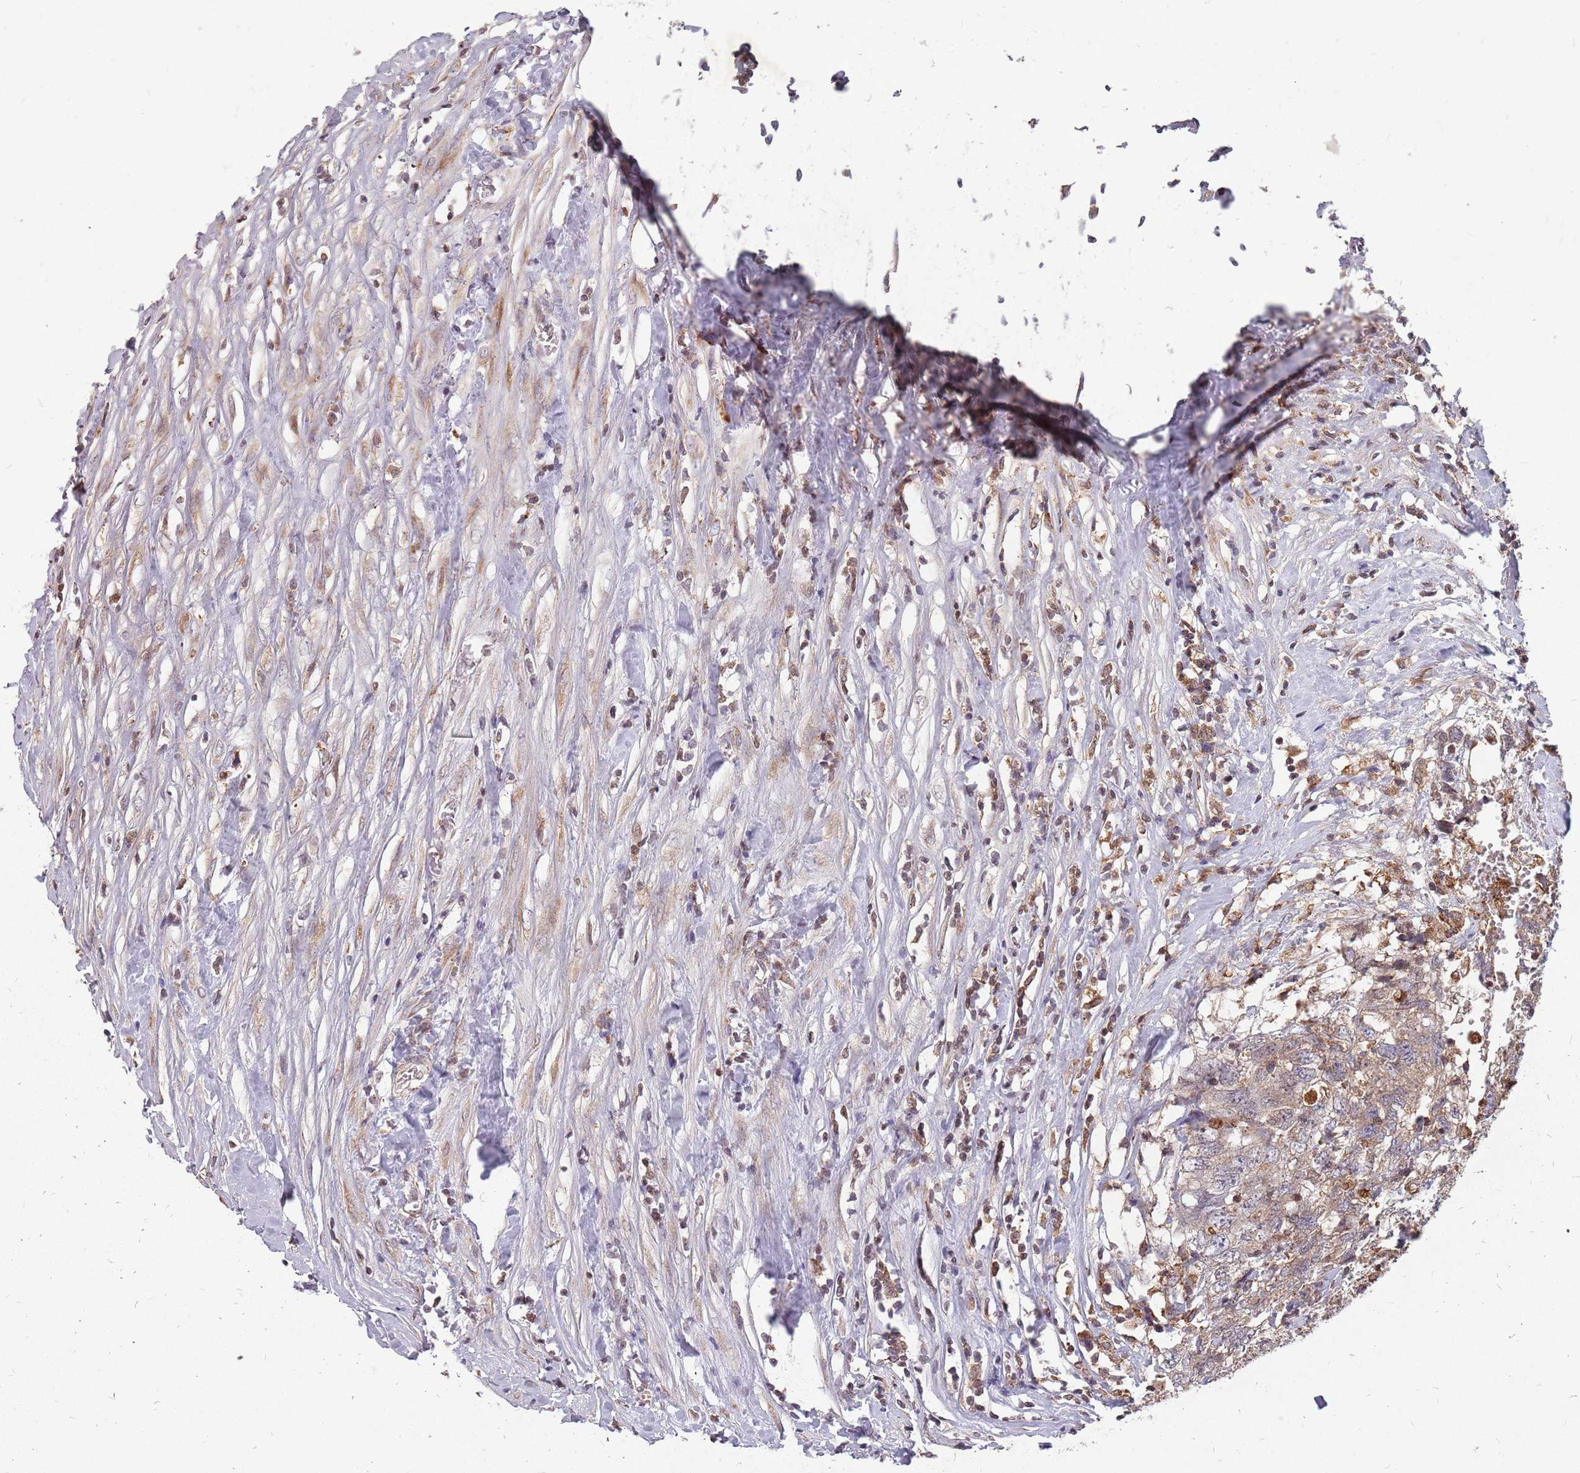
{"staining": {"intensity": "weak", "quantity": ">75%", "location": "cytoplasmic/membranous"}, "tissue": "testis cancer", "cell_type": "Tumor cells", "image_type": "cancer", "snomed": [{"axis": "morphology", "description": "Seminoma, NOS"}, {"axis": "morphology", "description": "Carcinoma, Embryonal, NOS"}, {"axis": "topography", "description": "Testis"}], "caption": "This is an image of IHC staining of testis cancer, which shows weak expression in the cytoplasmic/membranous of tumor cells.", "gene": "NME4", "patient": {"sex": "male", "age": 29}}